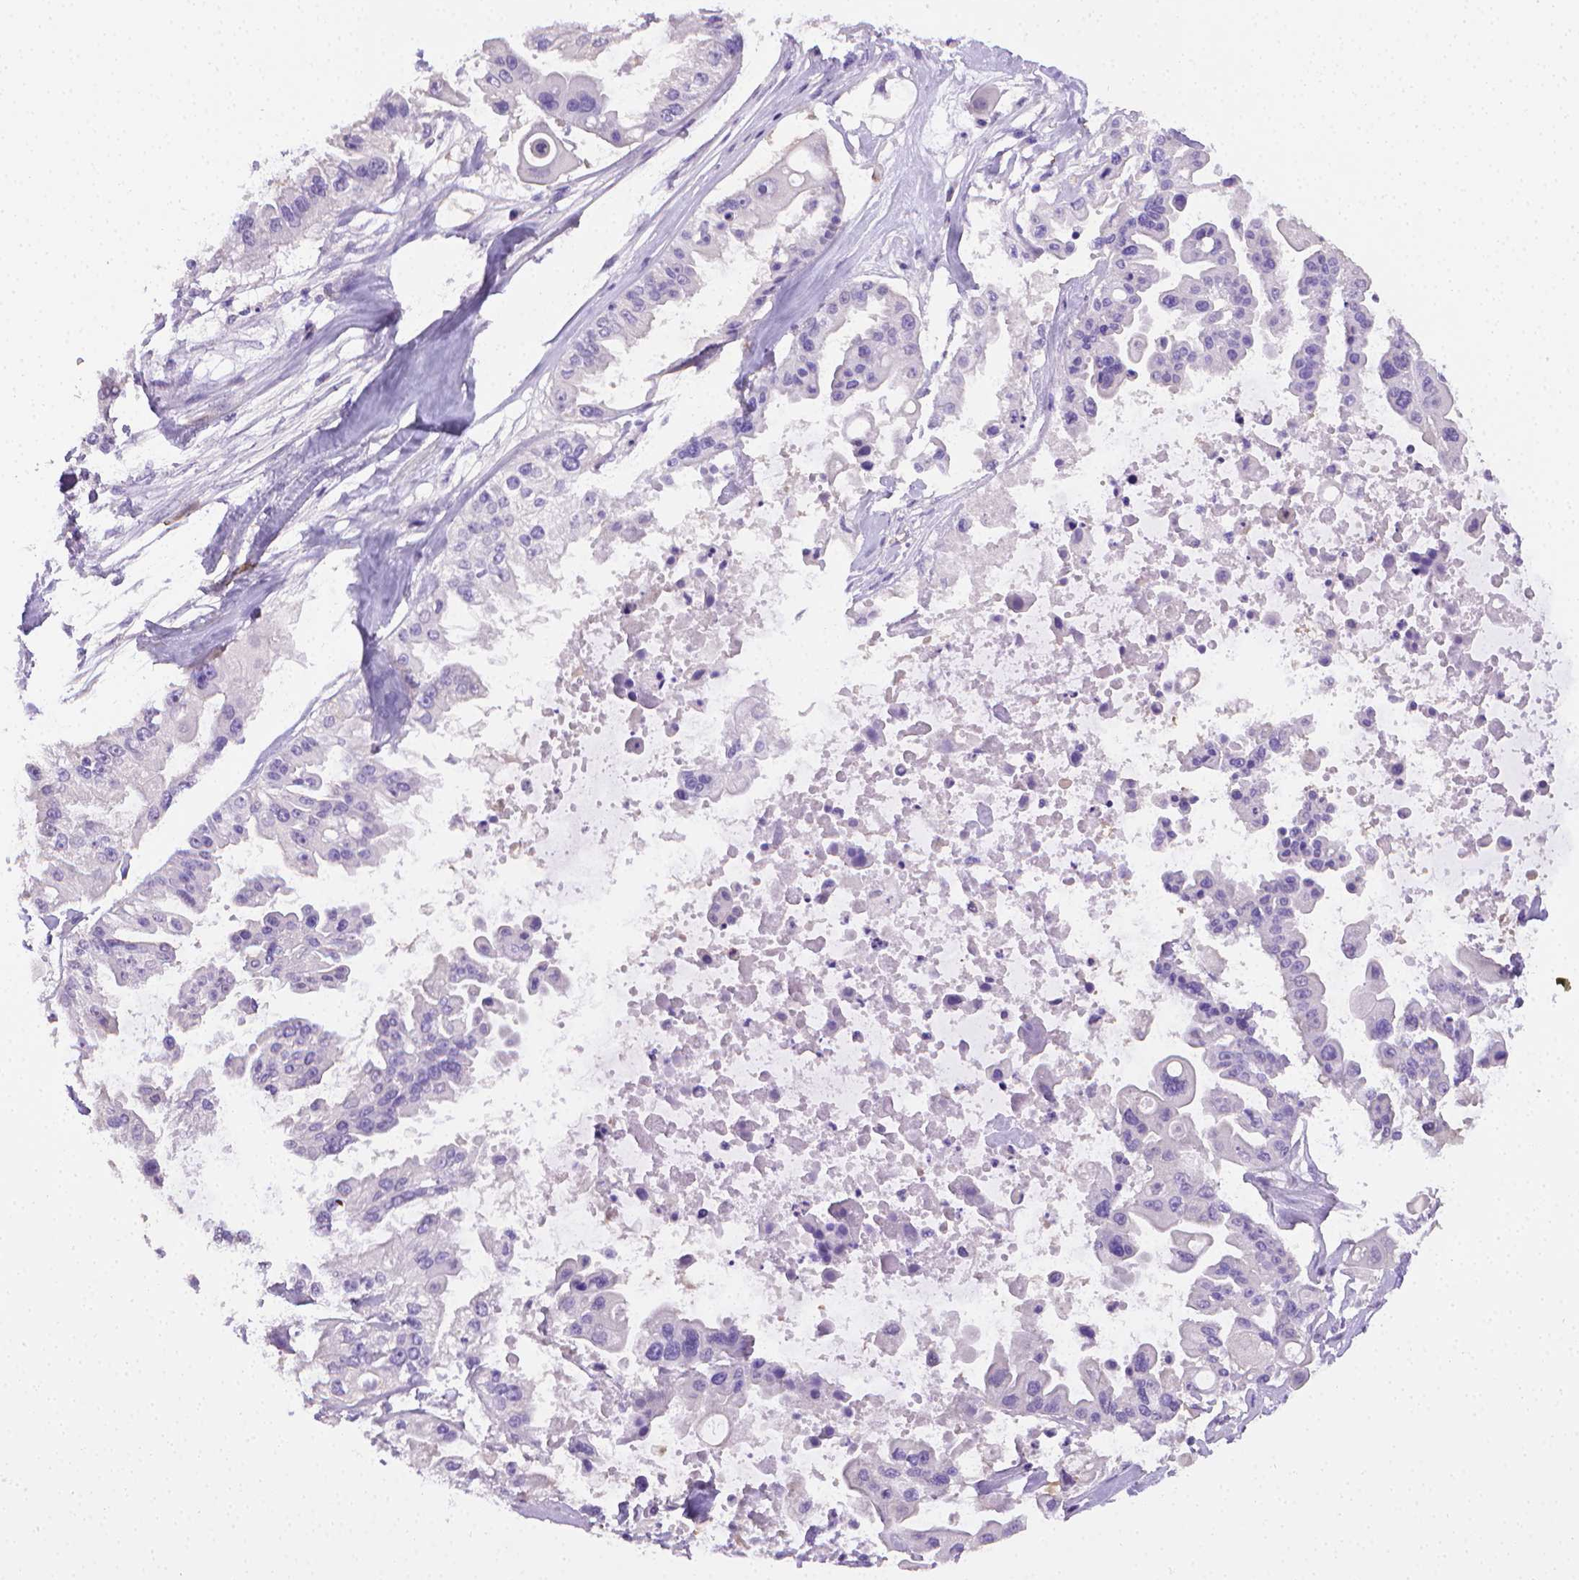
{"staining": {"intensity": "negative", "quantity": "none", "location": "none"}, "tissue": "ovarian cancer", "cell_type": "Tumor cells", "image_type": "cancer", "snomed": [{"axis": "morphology", "description": "Cystadenocarcinoma, serous, NOS"}, {"axis": "topography", "description": "Ovary"}], "caption": "The immunohistochemistry image has no significant expression in tumor cells of ovarian serous cystadenocarcinoma tissue.", "gene": "PNMA2", "patient": {"sex": "female", "age": 56}}